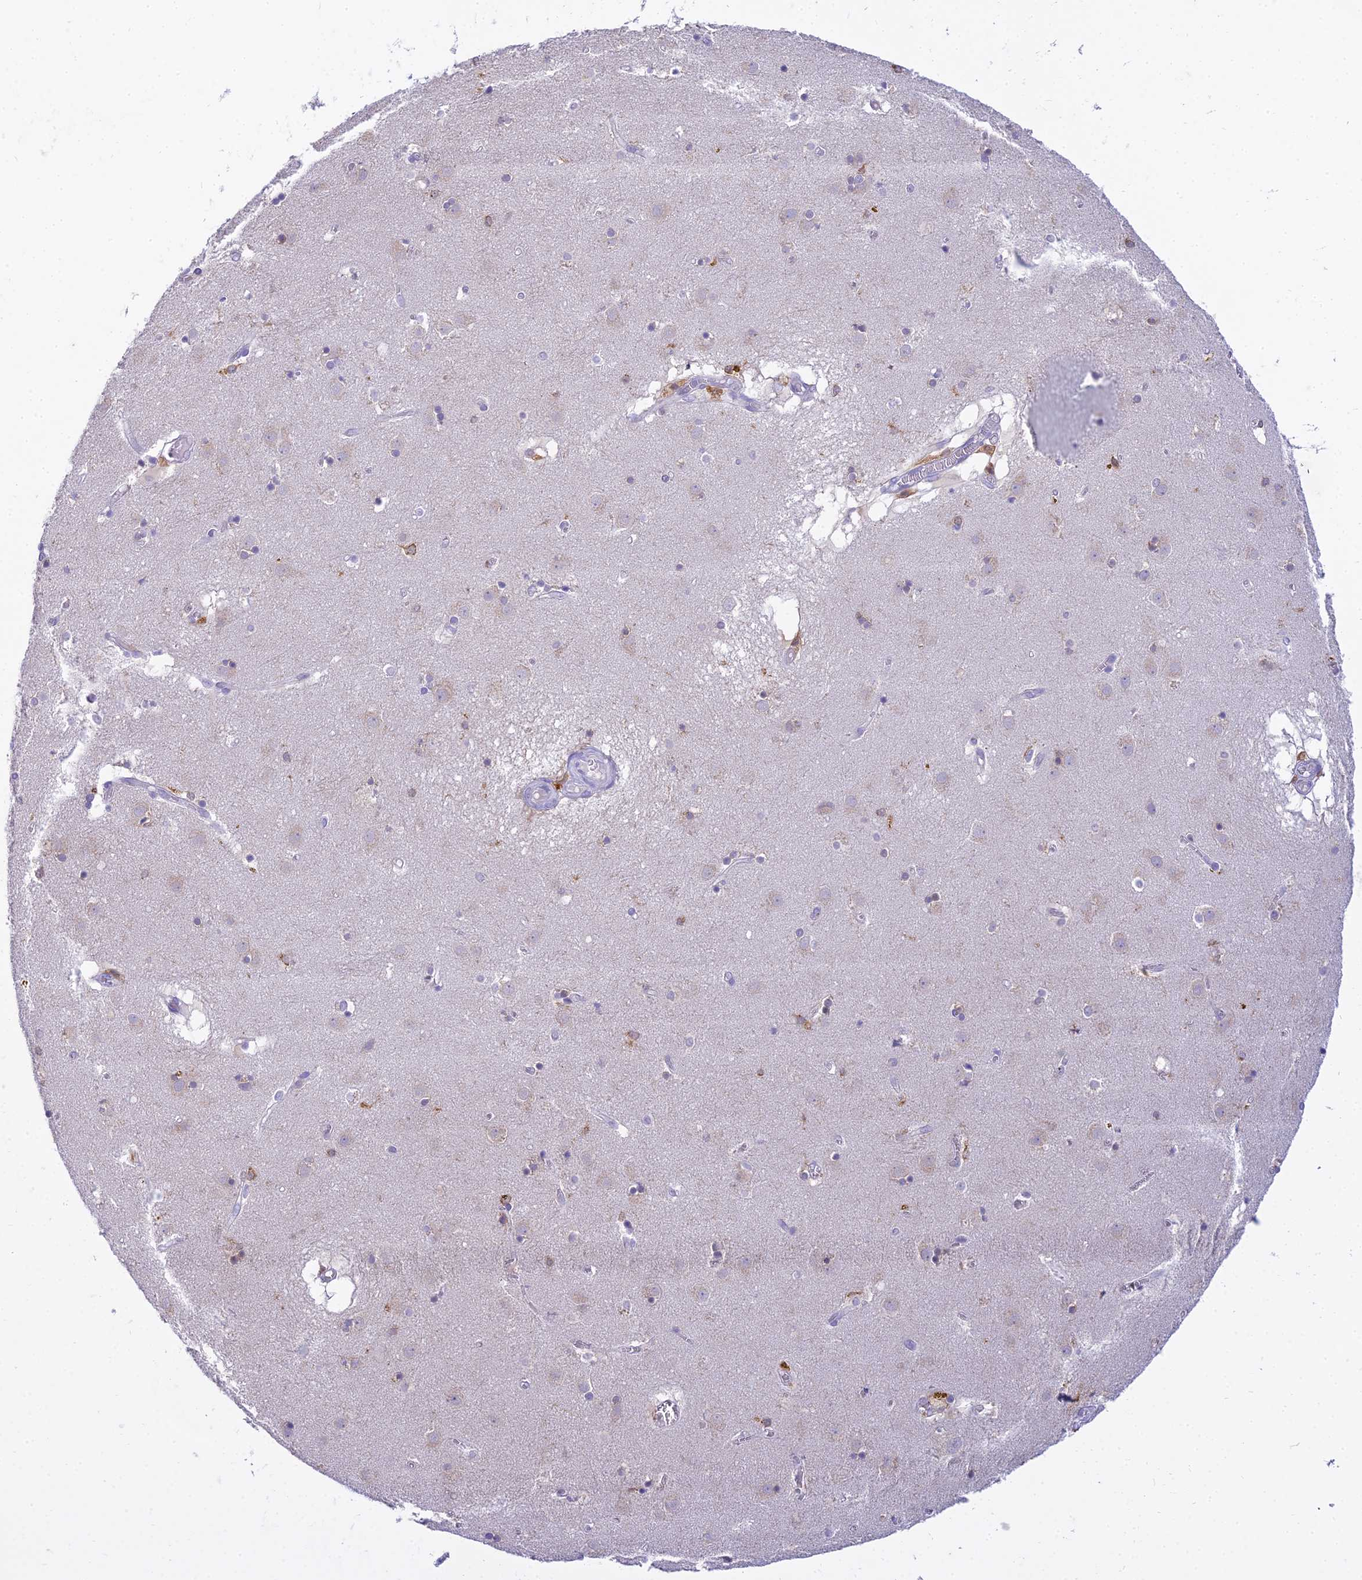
{"staining": {"intensity": "negative", "quantity": "none", "location": "none"}, "tissue": "caudate", "cell_type": "Glial cells", "image_type": "normal", "snomed": [{"axis": "morphology", "description": "Normal tissue, NOS"}, {"axis": "topography", "description": "Lateral ventricle wall"}], "caption": "Micrograph shows no protein staining in glial cells of normal caudate.", "gene": "UBE2G1", "patient": {"sex": "male", "age": 70}}